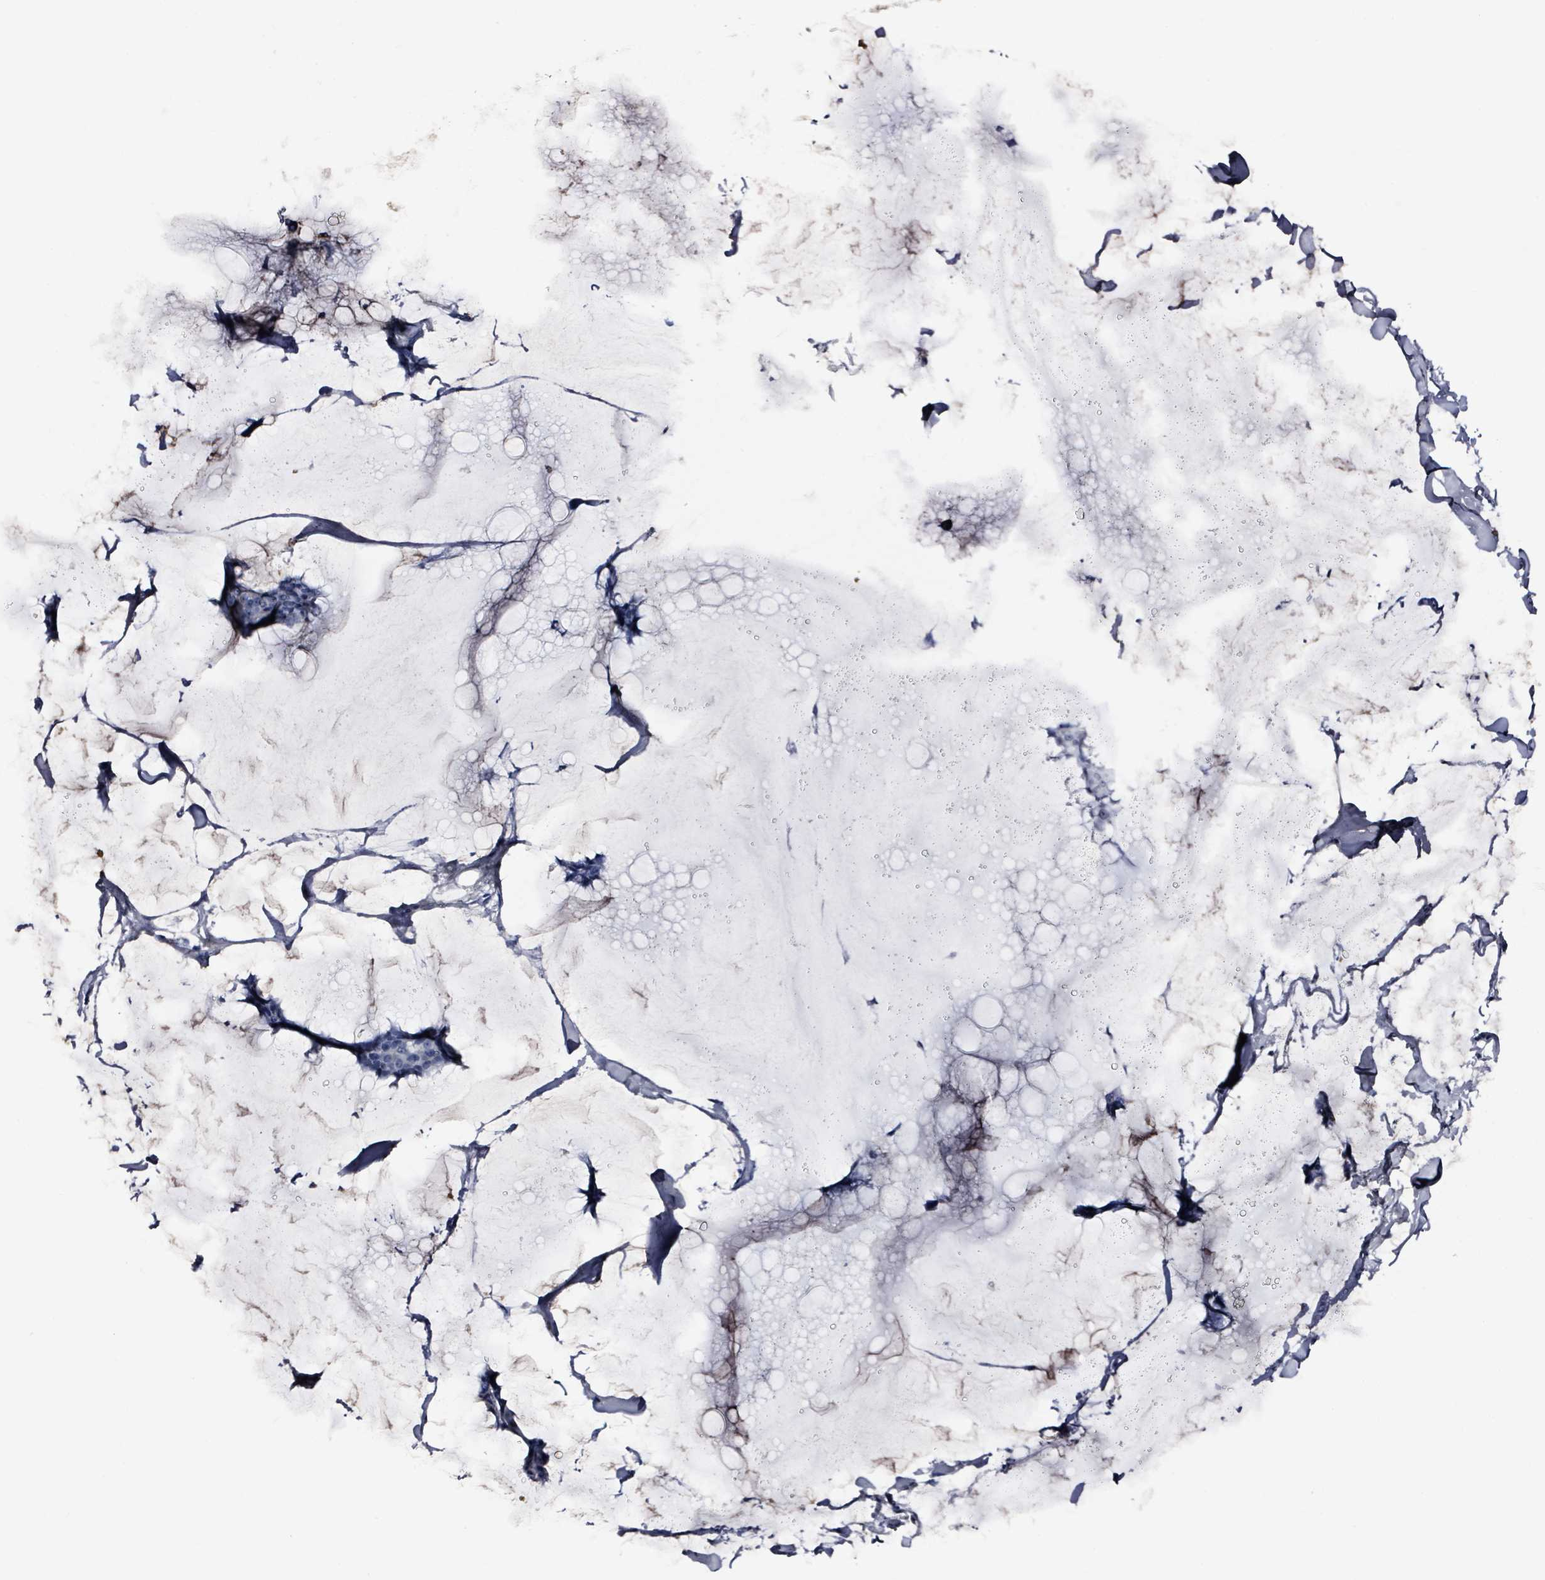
{"staining": {"intensity": "negative", "quantity": "none", "location": "none"}, "tissue": "breast cancer", "cell_type": "Tumor cells", "image_type": "cancer", "snomed": [{"axis": "morphology", "description": "Duct carcinoma"}, {"axis": "topography", "description": "Breast"}], "caption": "Tumor cells show no significant staining in breast cancer (invasive ductal carcinoma).", "gene": "CA9", "patient": {"sex": "female", "age": 93}}